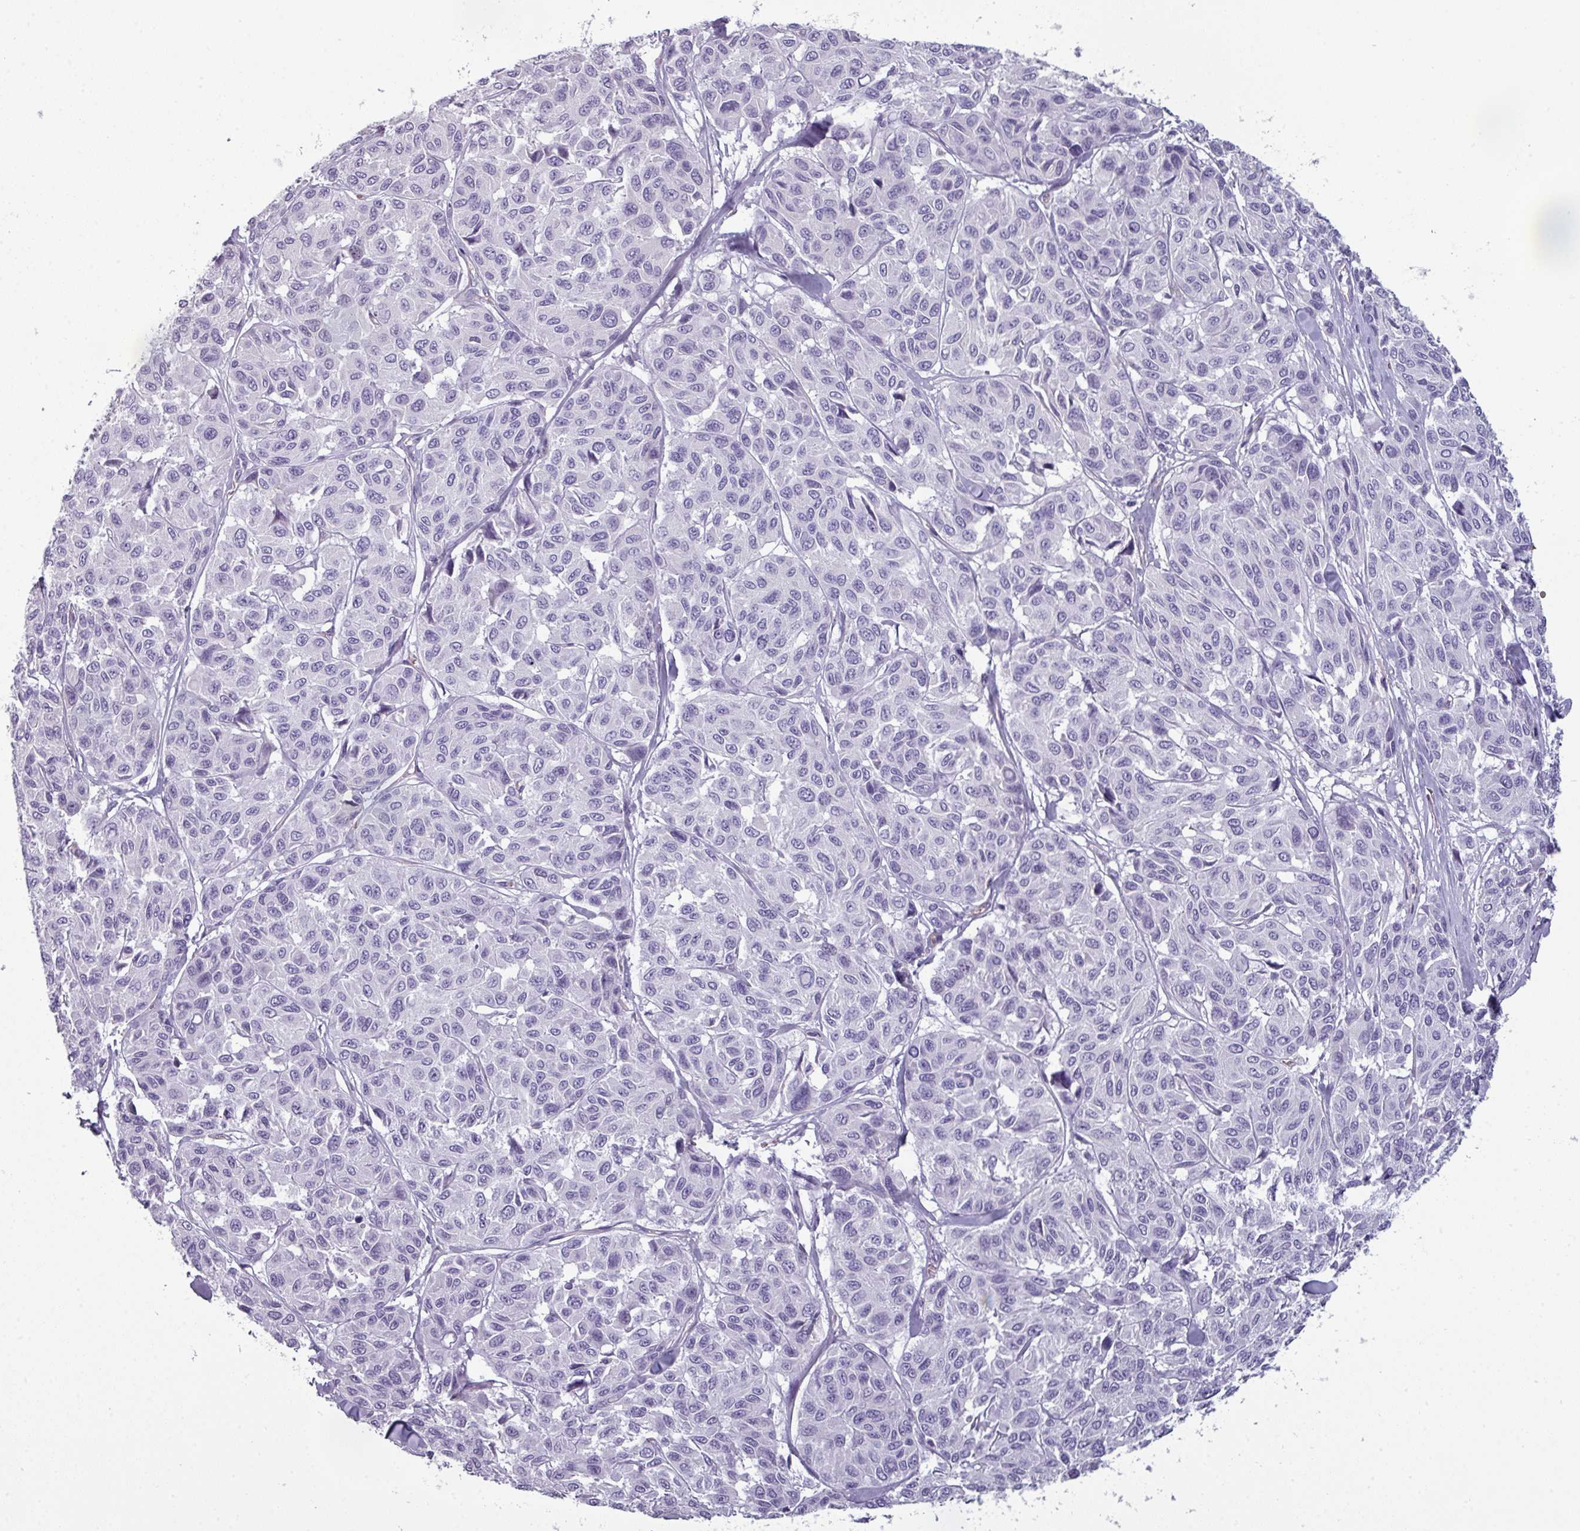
{"staining": {"intensity": "negative", "quantity": "none", "location": "none"}, "tissue": "melanoma", "cell_type": "Tumor cells", "image_type": "cancer", "snomed": [{"axis": "morphology", "description": "Malignant melanoma, NOS"}, {"axis": "topography", "description": "Skin"}], "caption": "A photomicrograph of human malignant melanoma is negative for staining in tumor cells. (Stains: DAB (3,3'-diaminobenzidine) immunohistochemistry (IHC) with hematoxylin counter stain, Microscopy: brightfield microscopy at high magnification).", "gene": "AREL1", "patient": {"sex": "female", "age": 66}}